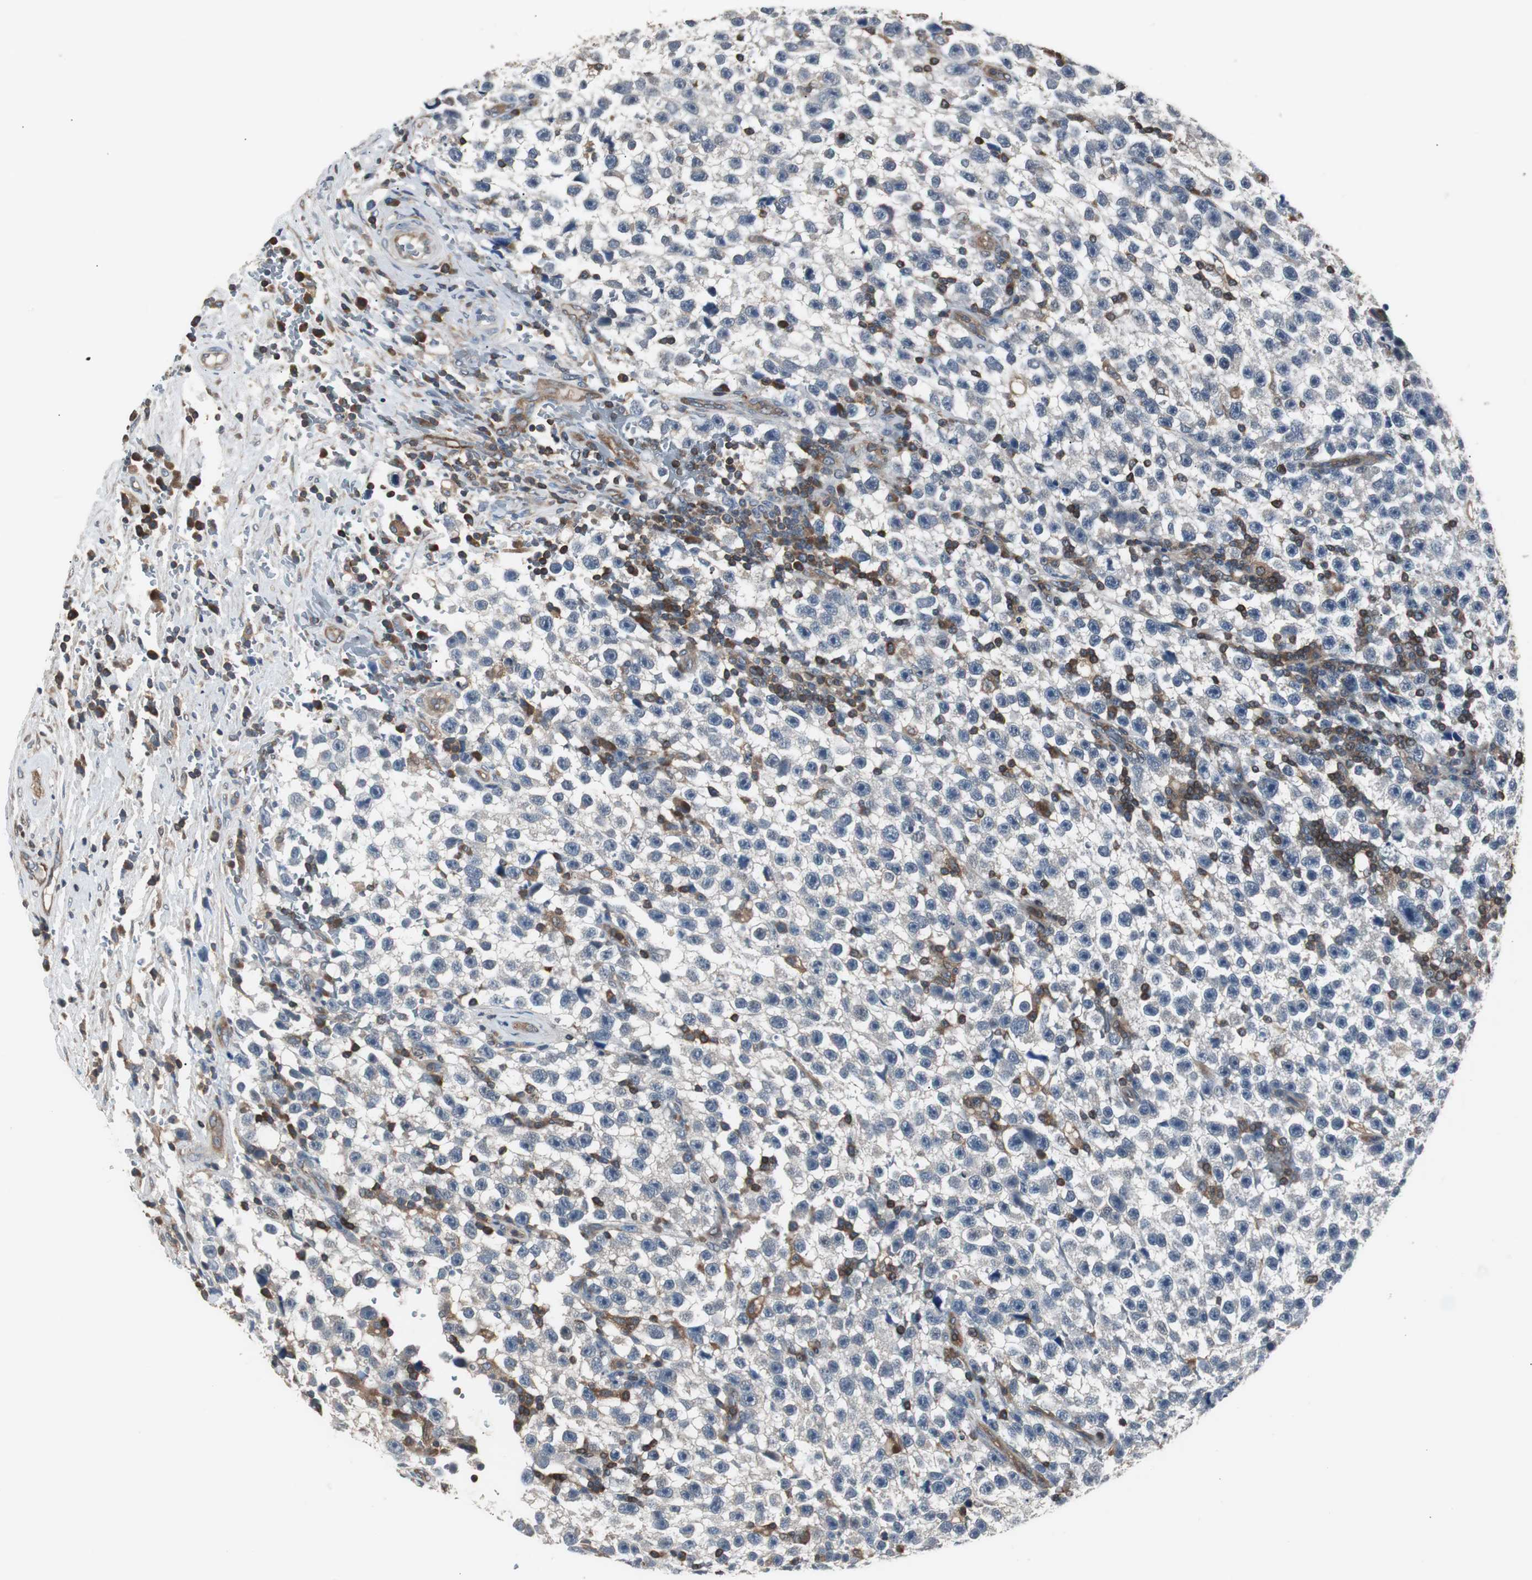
{"staining": {"intensity": "negative", "quantity": "none", "location": "none"}, "tissue": "testis cancer", "cell_type": "Tumor cells", "image_type": "cancer", "snomed": [{"axis": "morphology", "description": "Seminoma, NOS"}, {"axis": "topography", "description": "Testis"}], "caption": "A micrograph of testis cancer stained for a protein exhibits no brown staining in tumor cells.", "gene": "CAPNS1", "patient": {"sex": "male", "age": 33}}